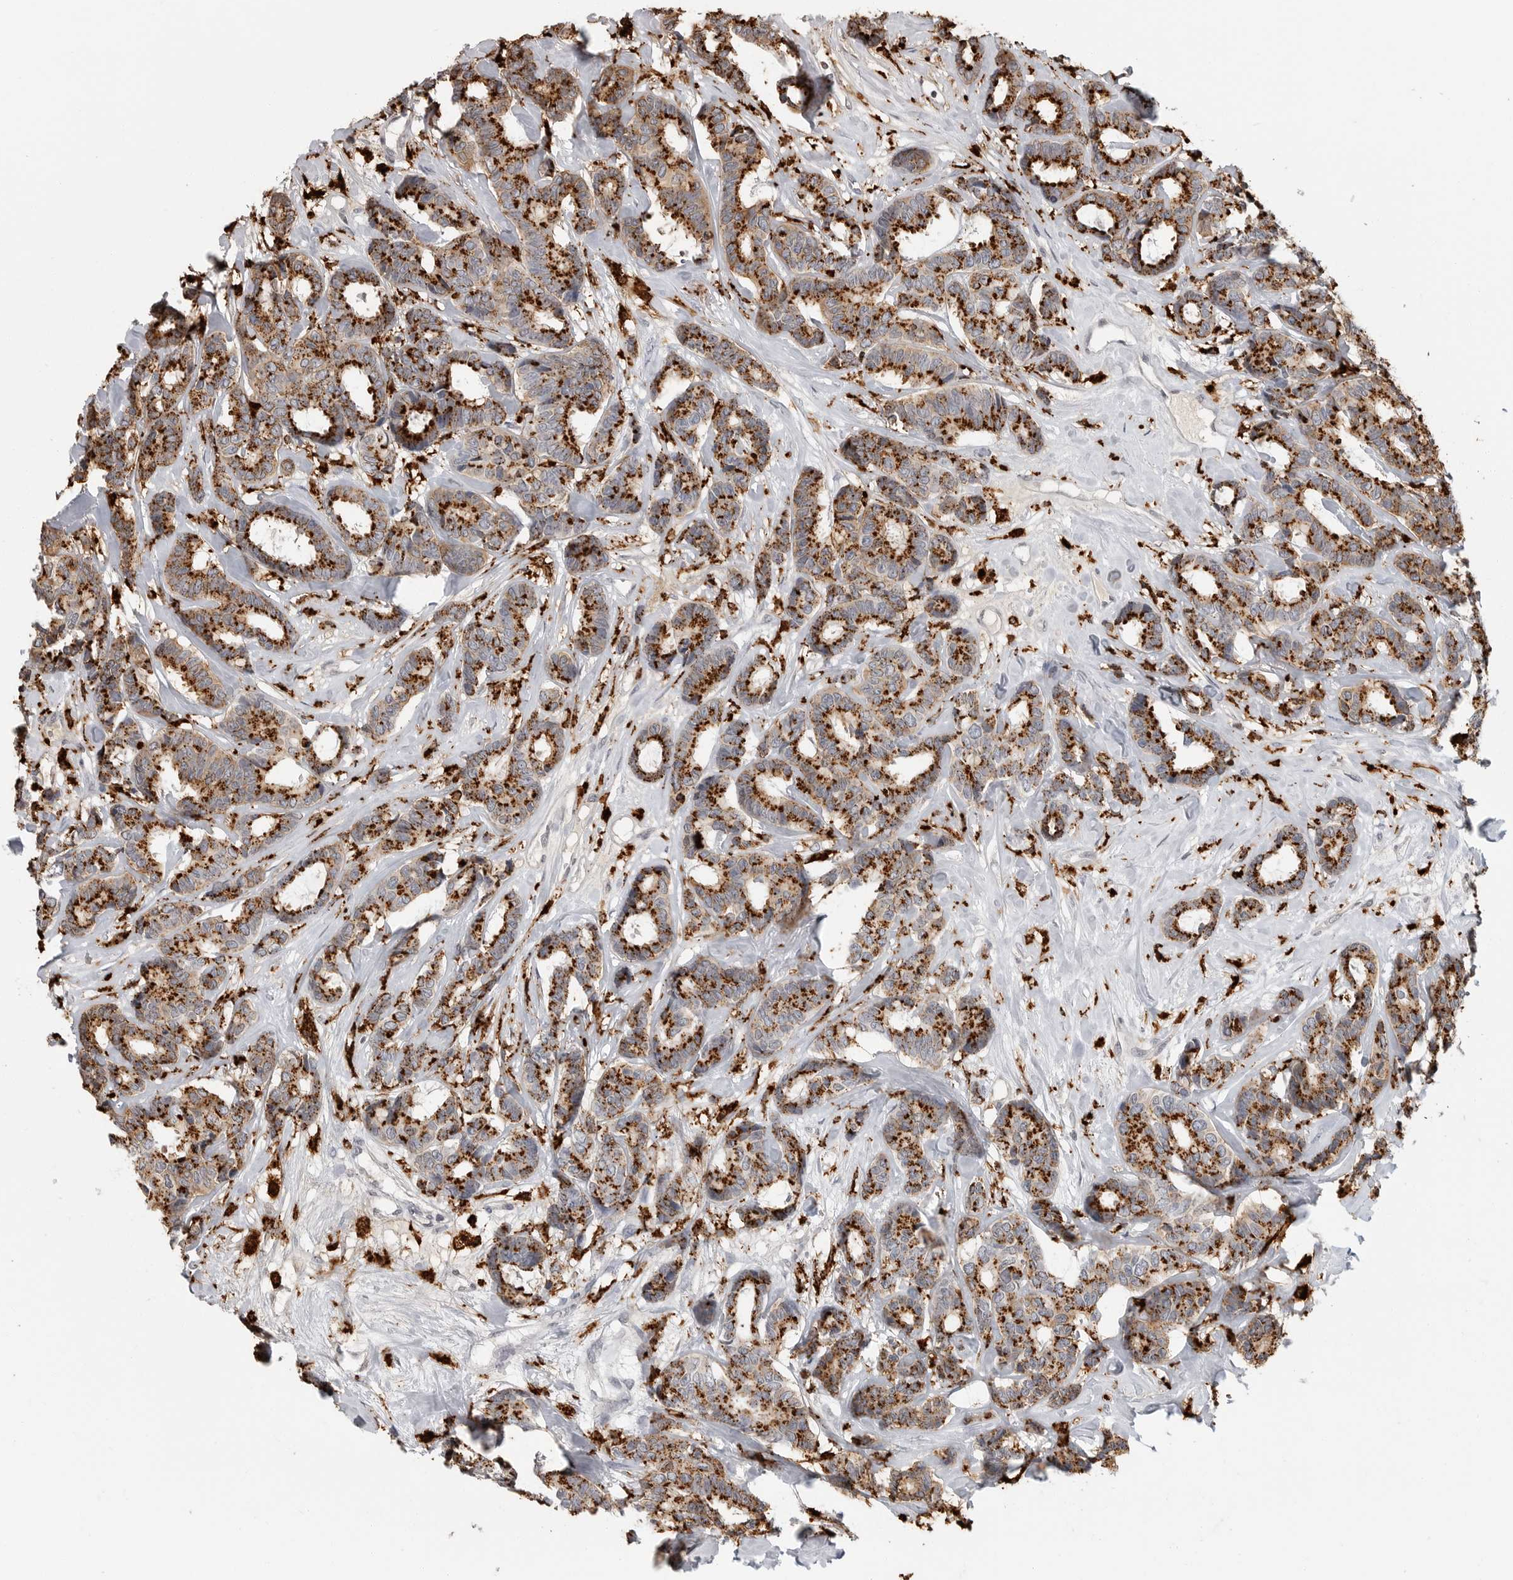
{"staining": {"intensity": "strong", "quantity": ">75%", "location": "cytoplasmic/membranous"}, "tissue": "breast cancer", "cell_type": "Tumor cells", "image_type": "cancer", "snomed": [{"axis": "morphology", "description": "Duct carcinoma"}, {"axis": "topography", "description": "Breast"}], "caption": "Immunohistochemical staining of human breast cancer displays strong cytoplasmic/membranous protein expression in about >75% of tumor cells.", "gene": "IFI30", "patient": {"sex": "female", "age": 87}}